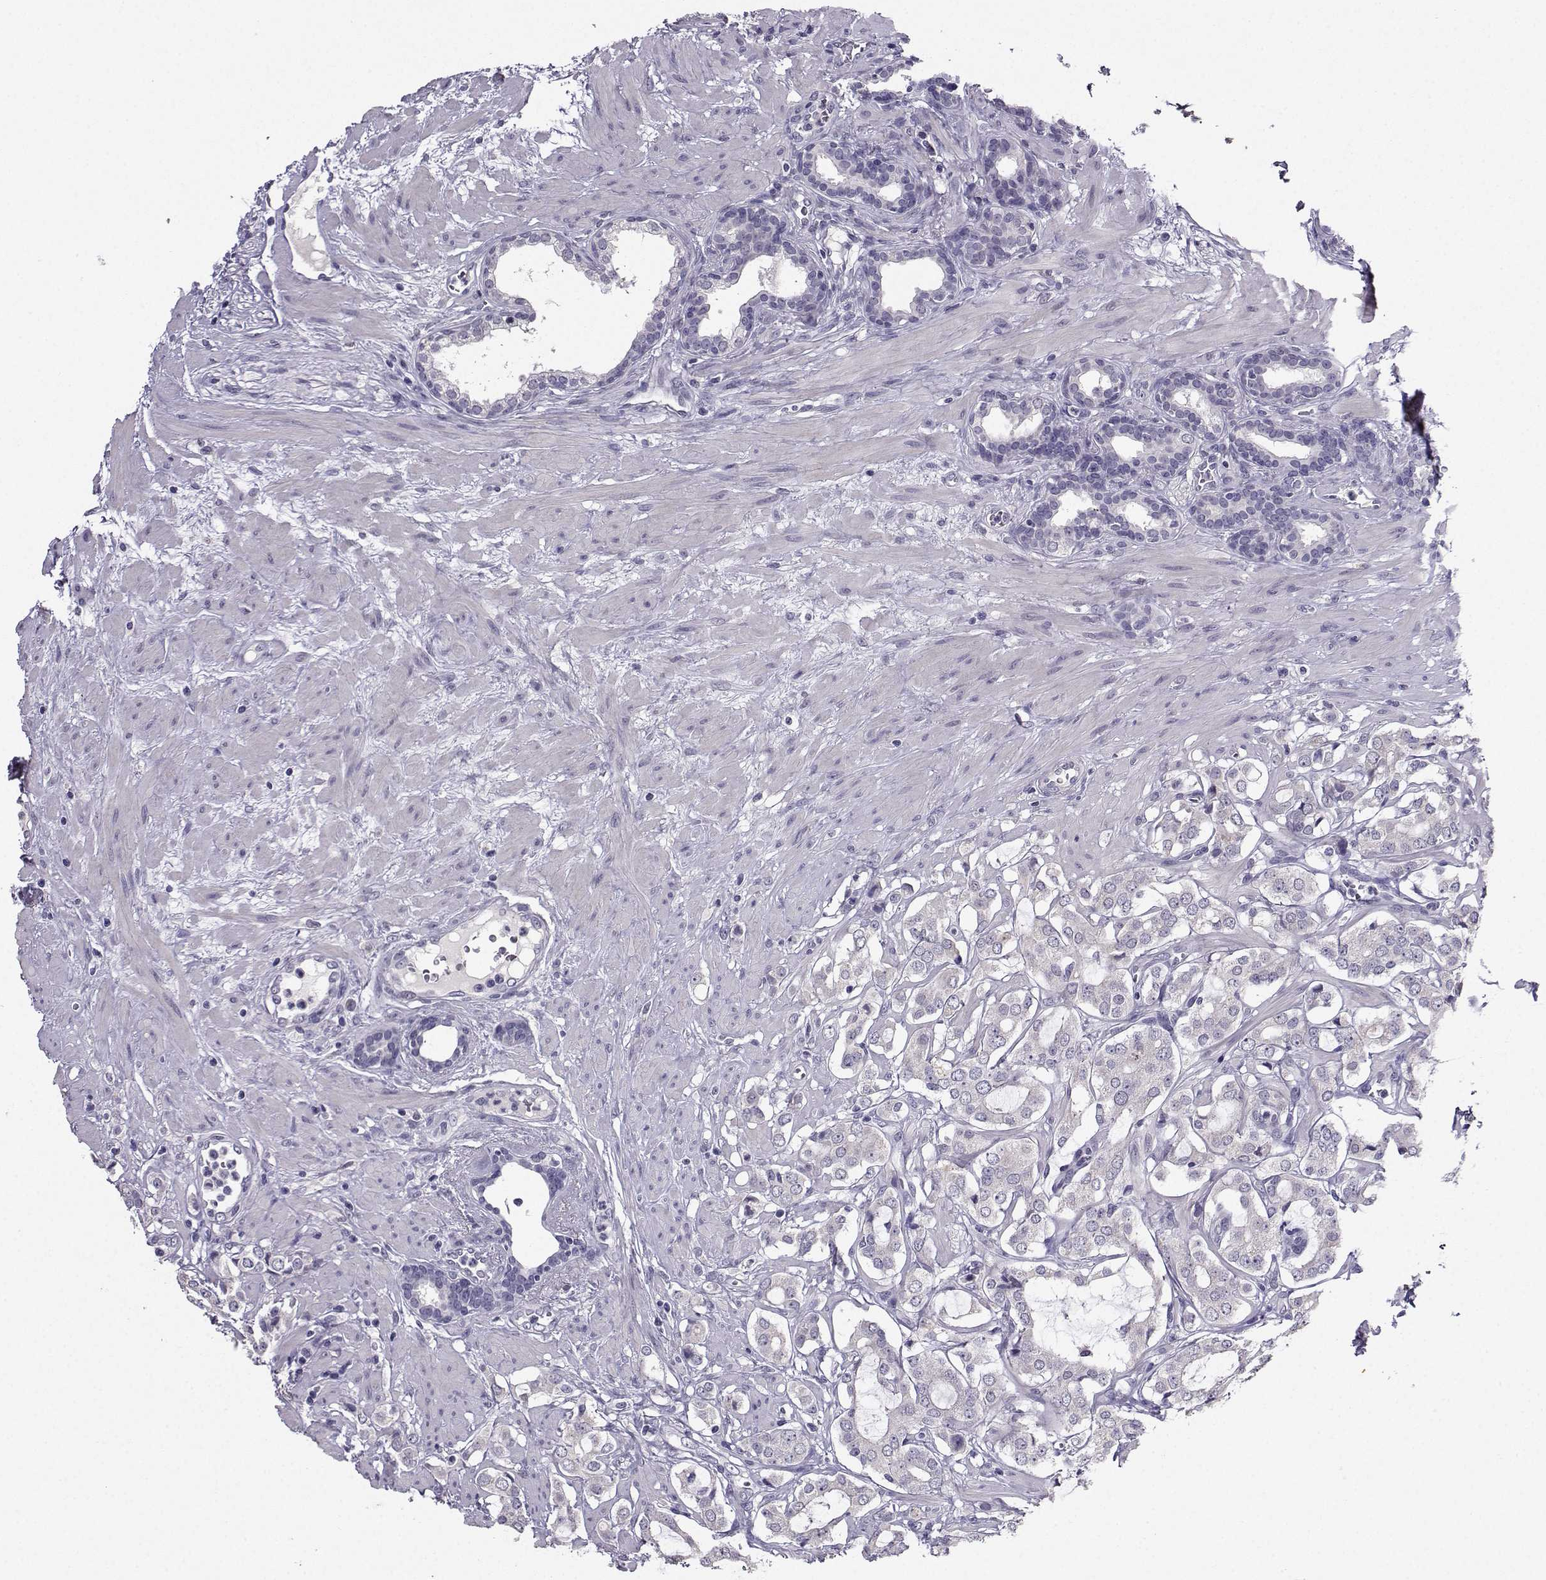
{"staining": {"intensity": "negative", "quantity": "none", "location": "none"}, "tissue": "prostate cancer", "cell_type": "Tumor cells", "image_type": "cancer", "snomed": [{"axis": "morphology", "description": "Adenocarcinoma, NOS"}, {"axis": "topography", "description": "Prostate"}], "caption": "Tumor cells are negative for brown protein staining in prostate cancer.", "gene": "CRYBB1", "patient": {"sex": "male", "age": 66}}